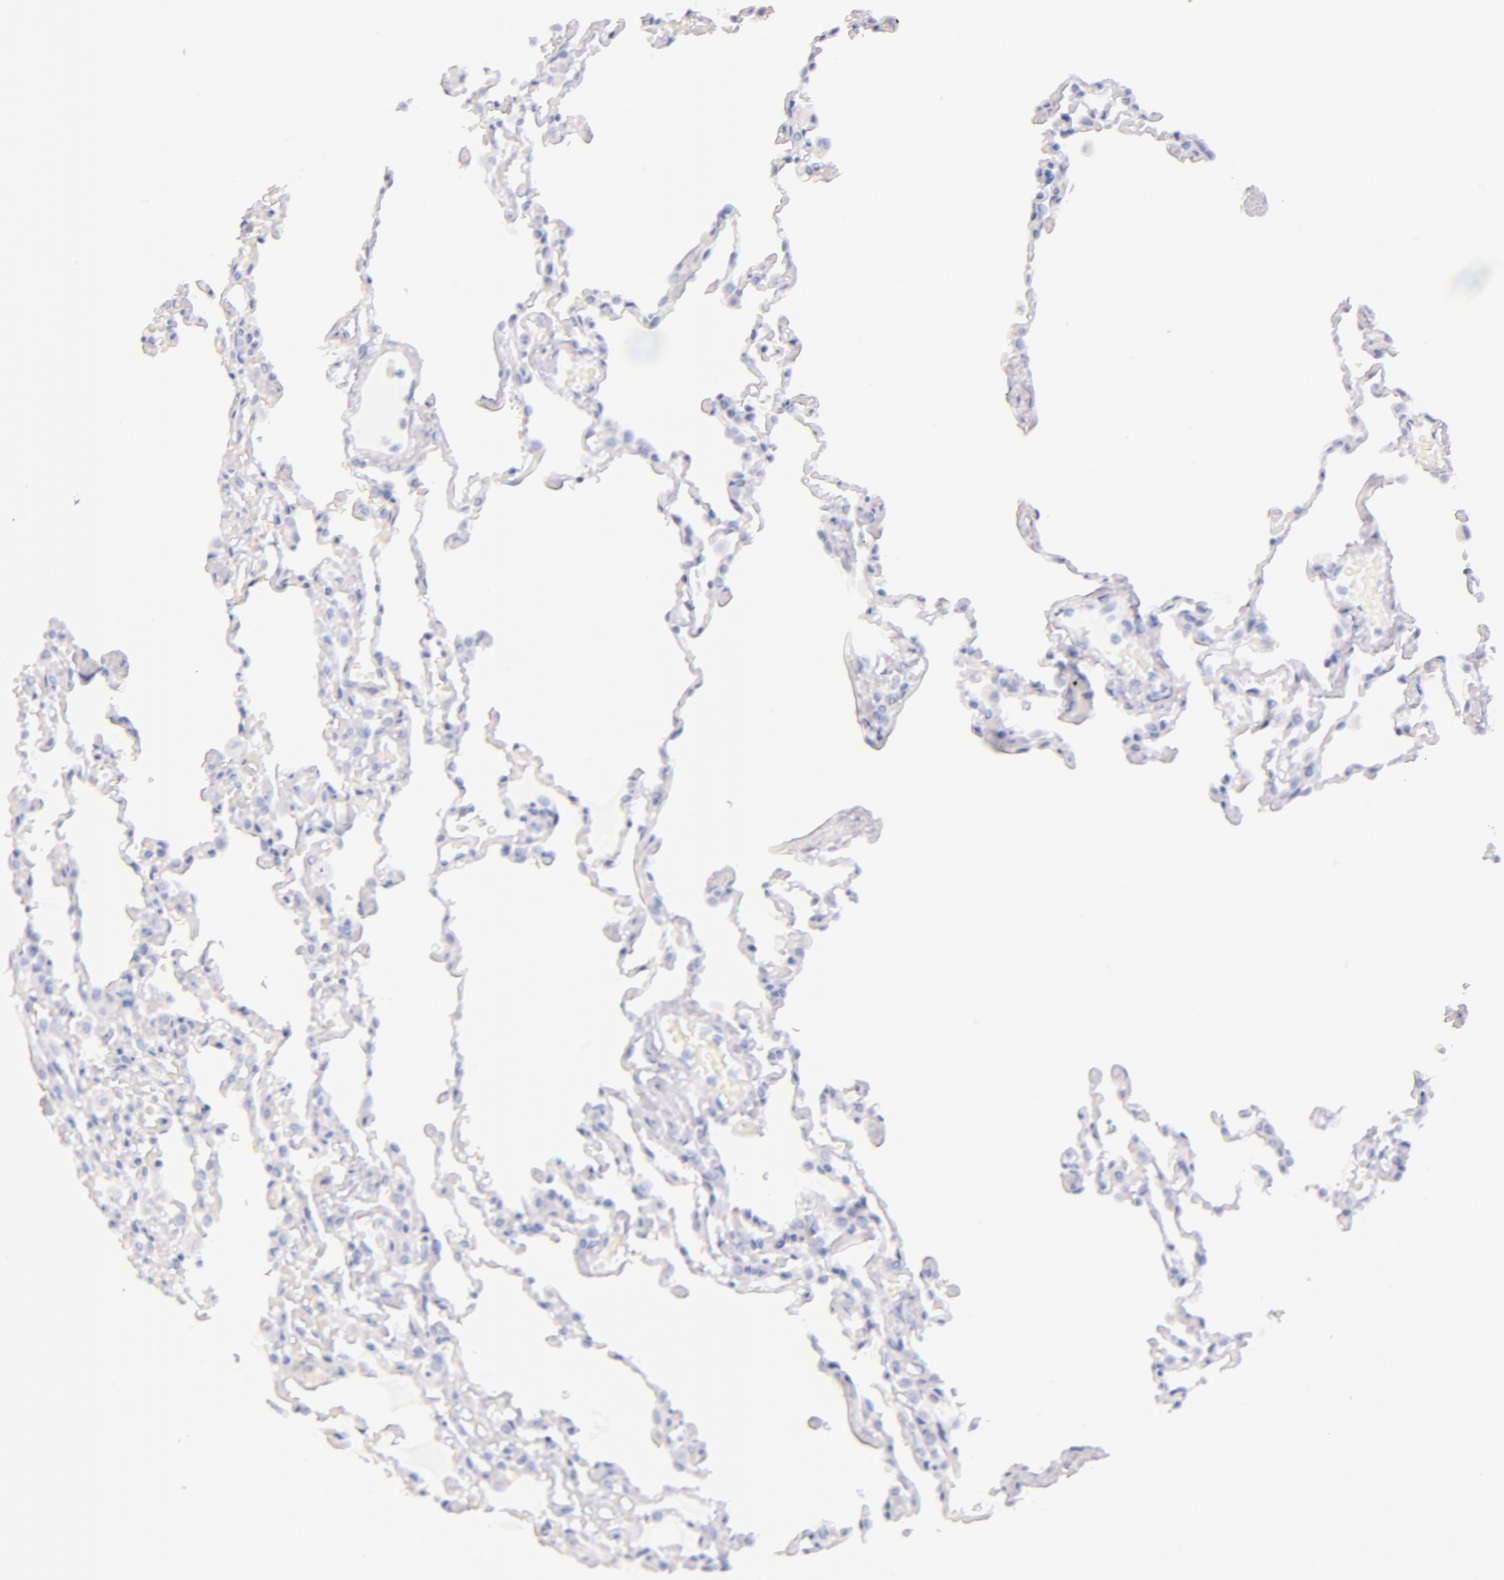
{"staining": {"intensity": "negative", "quantity": "none", "location": "none"}, "tissue": "lung", "cell_type": "Alveolar cells", "image_type": "normal", "snomed": [{"axis": "morphology", "description": "Normal tissue, NOS"}, {"axis": "topography", "description": "Lung"}], "caption": "A high-resolution micrograph shows IHC staining of unremarkable lung, which displays no significant expression in alveolar cells.", "gene": "CD44", "patient": {"sex": "female", "age": 61}}